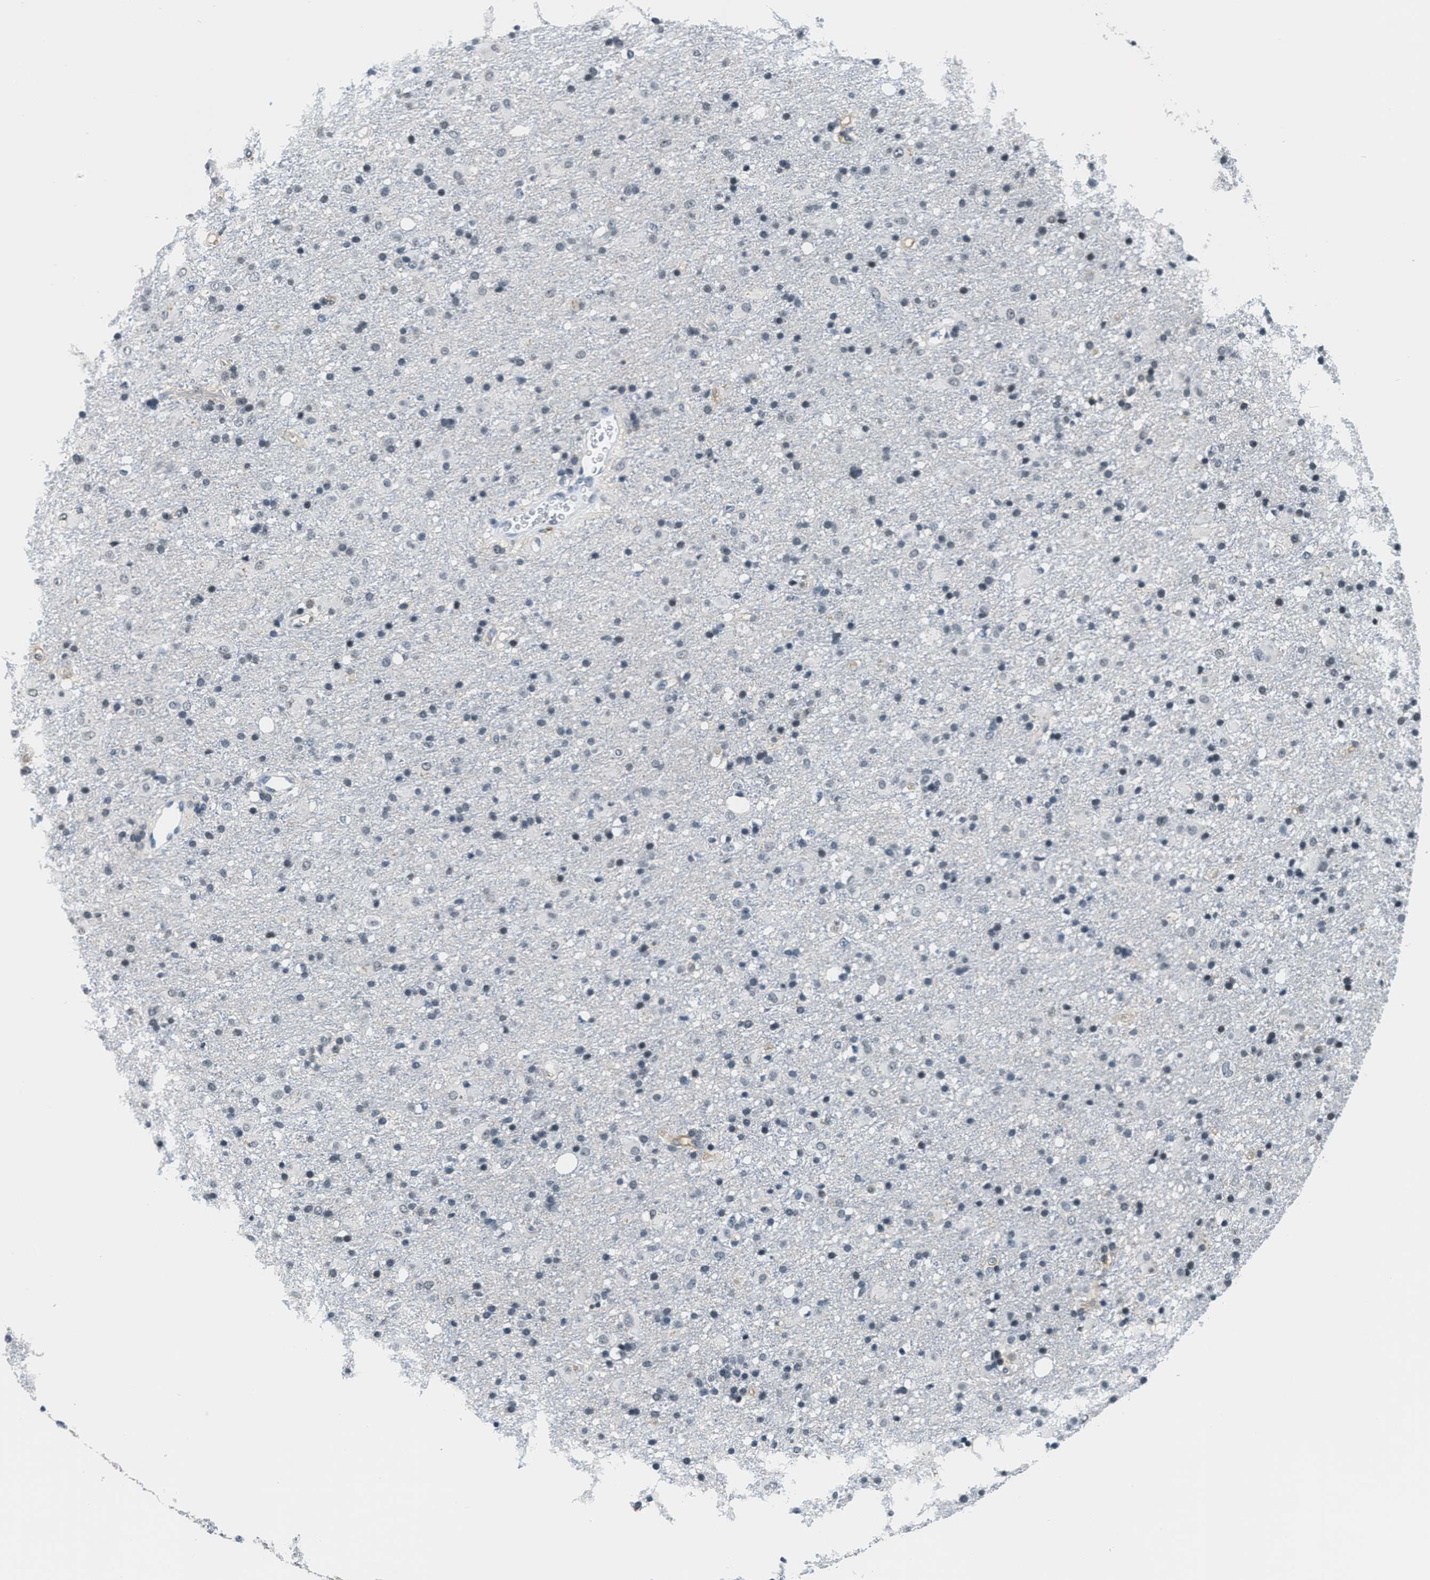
{"staining": {"intensity": "negative", "quantity": "none", "location": "none"}, "tissue": "glioma", "cell_type": "Tumor cells", "image_type": "cancer", "snomed": [{"axis": "morphology", "description": "Glioma, malignant, Low grade"}, {"axis": "topography", "description": "Brain"}], "caption": "Immunohistochemistry (IHC) of glioma shows no staining in tumor cells.", "gene": "CA4", "patient": {"sex": "male", "age": 65}}